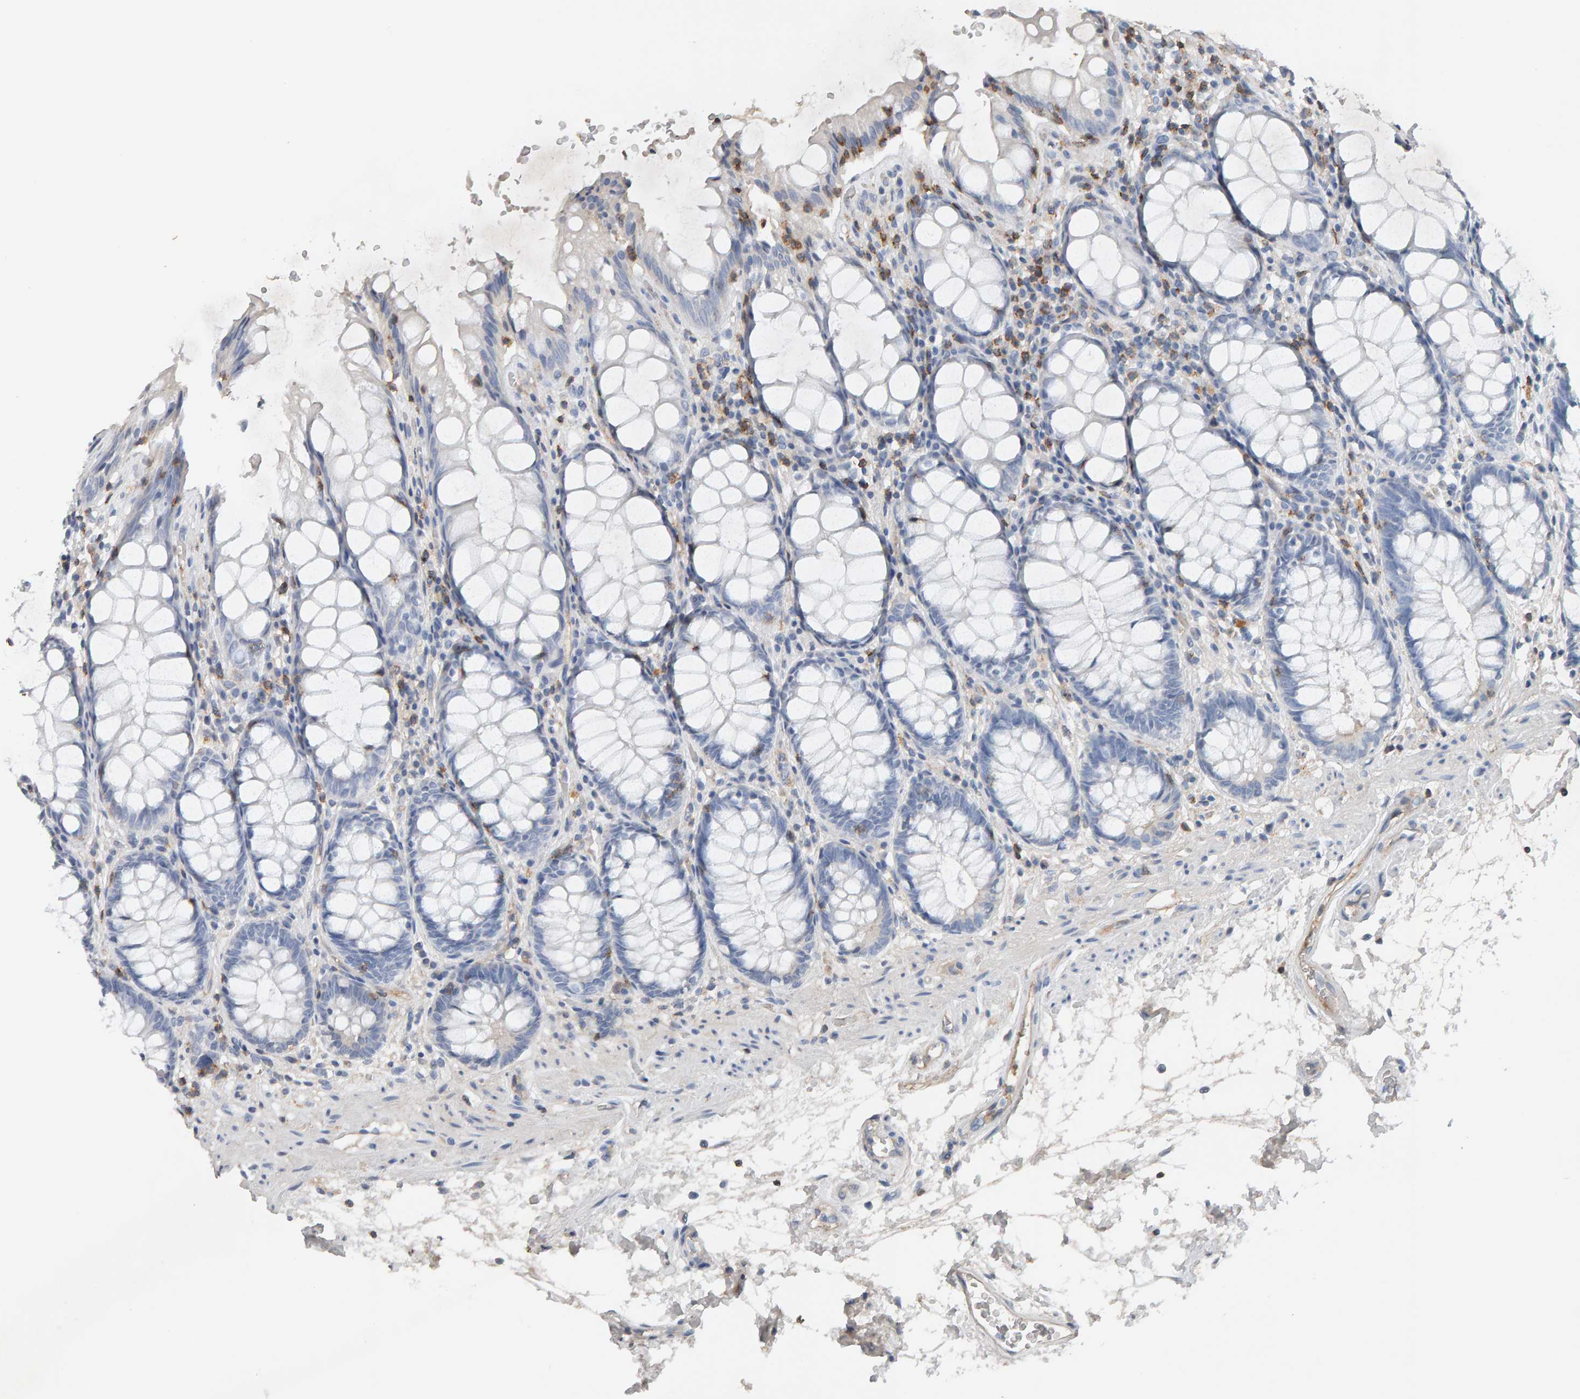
{"staining": {"intensity": "negative", "quantity": "none", "location": "none"}, "tissue": "rectum", "cell_type": "Glandular cells", "image_type": "normal", "snomed": [{"axis": "morphology", "description": "Normal tissue, NOS"}, {"axis": "topography", "description": "Rectum"}], "caption": "Rectum was stained to show a protein in brown. There is no significant expression in glandular cells.", "gene": "FYN", "patient": {"sex": "male", "age": 64}}